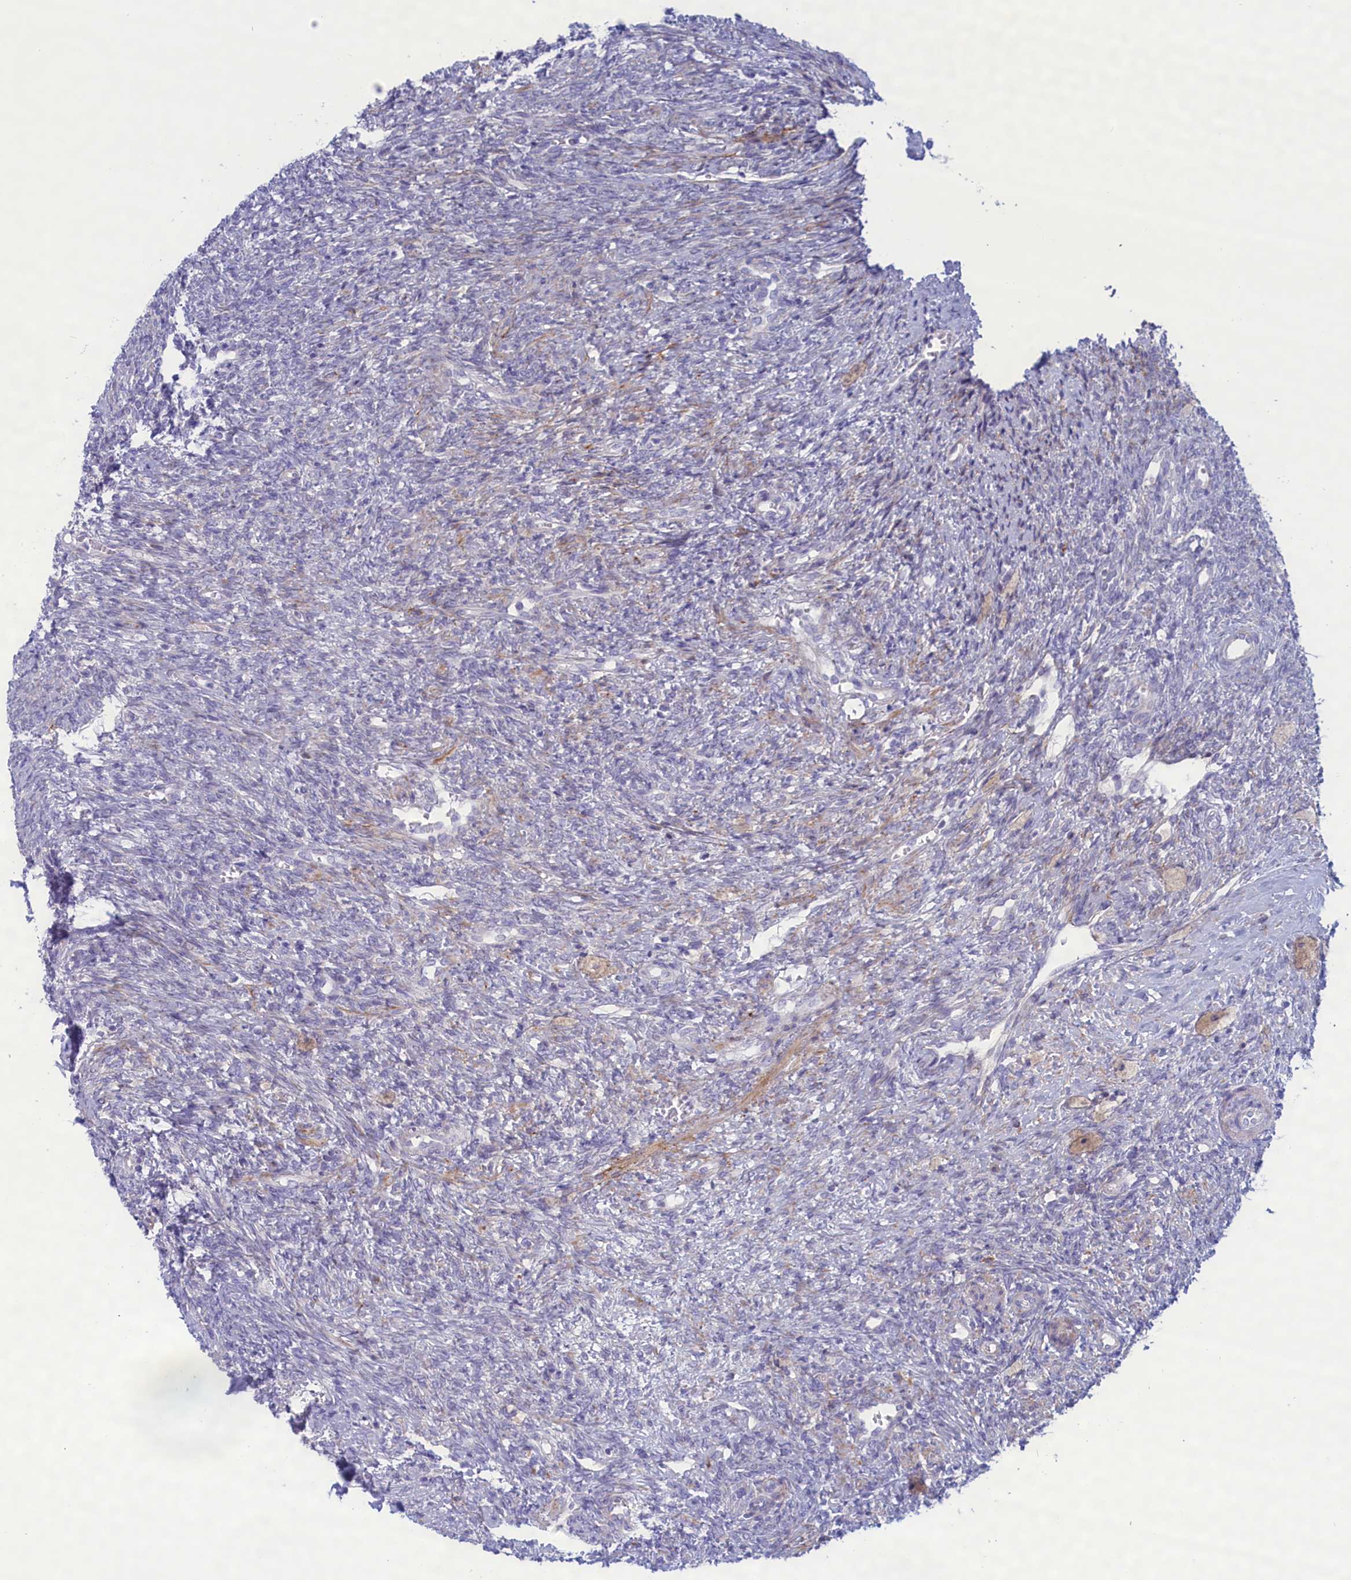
{"staining": {"intensity": "negative", "quantity": "none", "location": "none"}, "tissue": "ovary", "cell_type": "Ovarian stroma cells", "image_type": "normal", "snomed": [{"axis": "morphology", "description": "Normal tissue, NOS"}, {"axis": "topography", "description": "Ovary"}], "caption": "Histopathology image shows no protein expression in ovarian stroma cells of normal ovary. (Brightfield microscopy of DAB (3,3'-diaminobenzidine) IHC at high magnification).", "gene": "MPV17L2", "patient": {"sex": "female", "age": 41}}